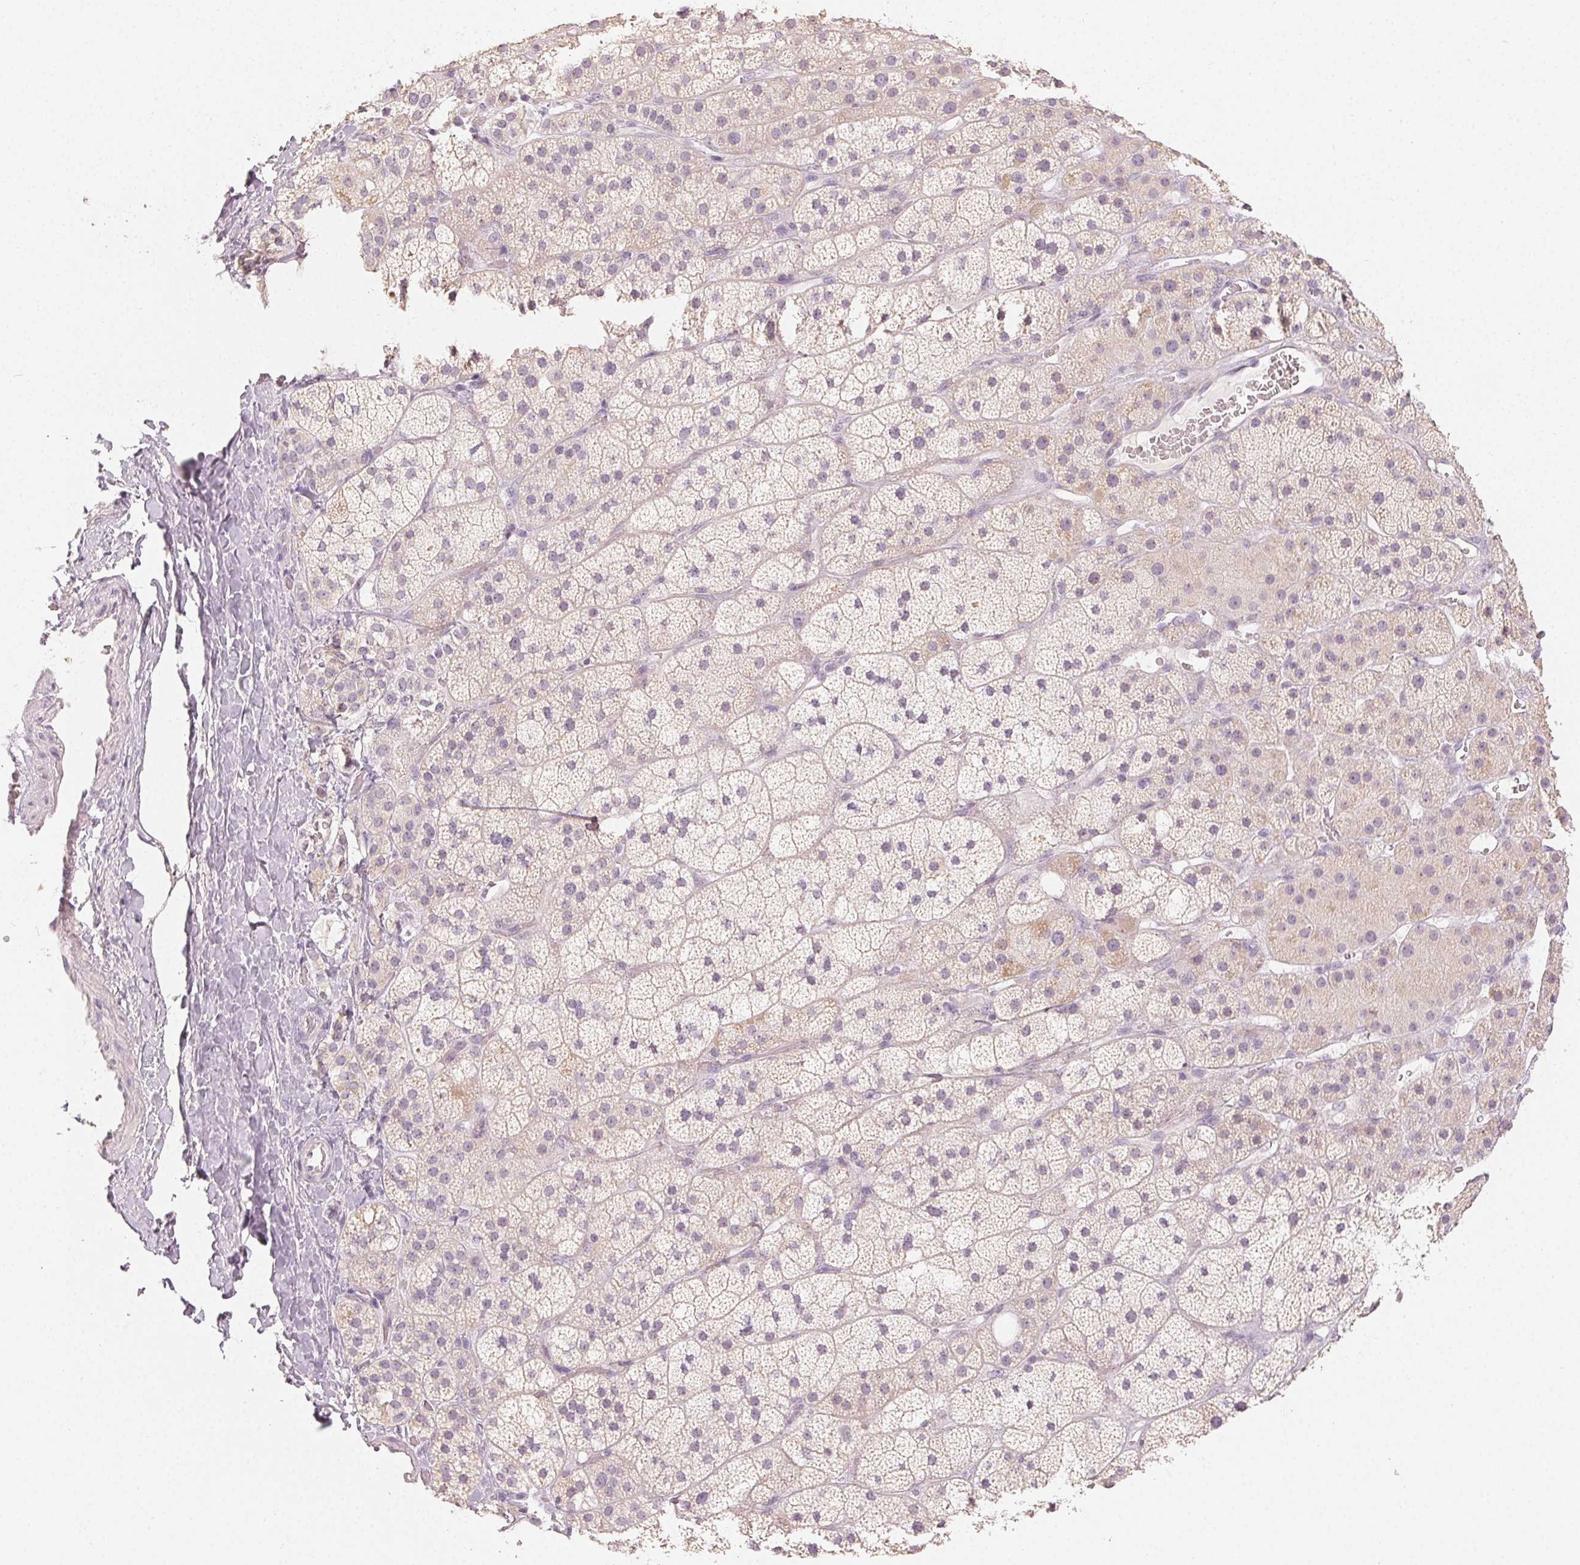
{"staining": {"intensity": "weak", "quantity": "25%-75%", "location": "cytoplasmic/membranous"}, "tissue": "adrenal gland", "cell_type": "Glandular cells", "image_type": "normal", "snomed": [{"axis": "morphology", "description": "Normal tissue, NOS"}, {"axis": "topography", "description": "Adrenal gland"}], "caption": "IHC of unremarkable adrenal gland exhibits low levels of weak cytoplasmic/membranous expression in about 25%-75% of glandular cells. (IHC, brightfield microscopy, high magnification).", "gene": "LVRN", "patient": {"sex": "male", "age": 57}}